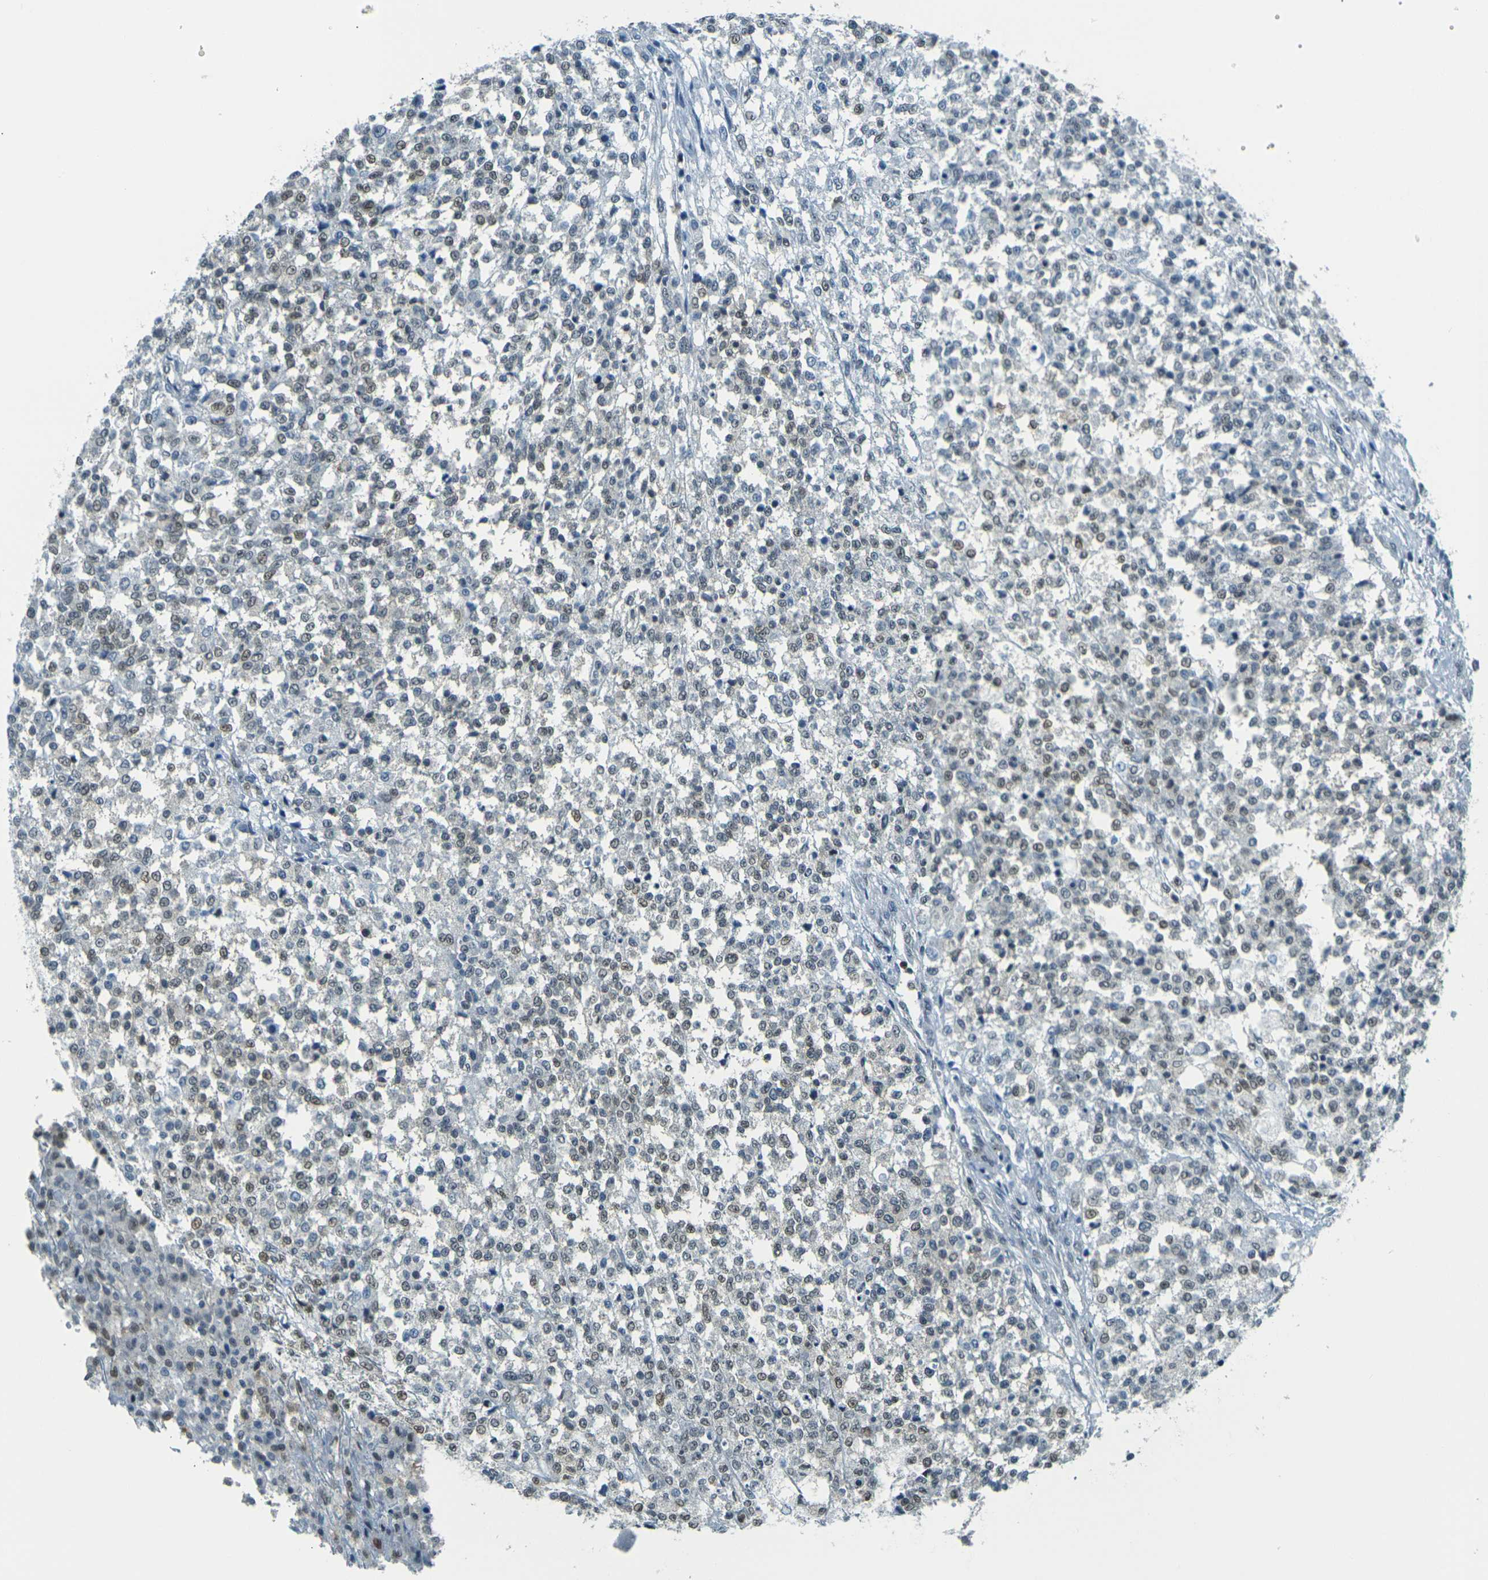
{"staining": {"intensity": "moderate", "quantity": "<25%", "location": "nuclear"}, "tissue": "testis cancer", "cell_type": "Tumor cells", "image_type": "cancer", "snomed": [{"axis": "morphology", "description": "Seminoma, NOS"}, {"axis": "topography", "description": "Testis"}], "caption": "Testis seminoma tissue shows moderate nuclear staining in approximately <25% of tumor cells, visualized by immunohistochemistry.", "gene": "NHEJ1", "patient": {"sex": "male", "age": 59}}